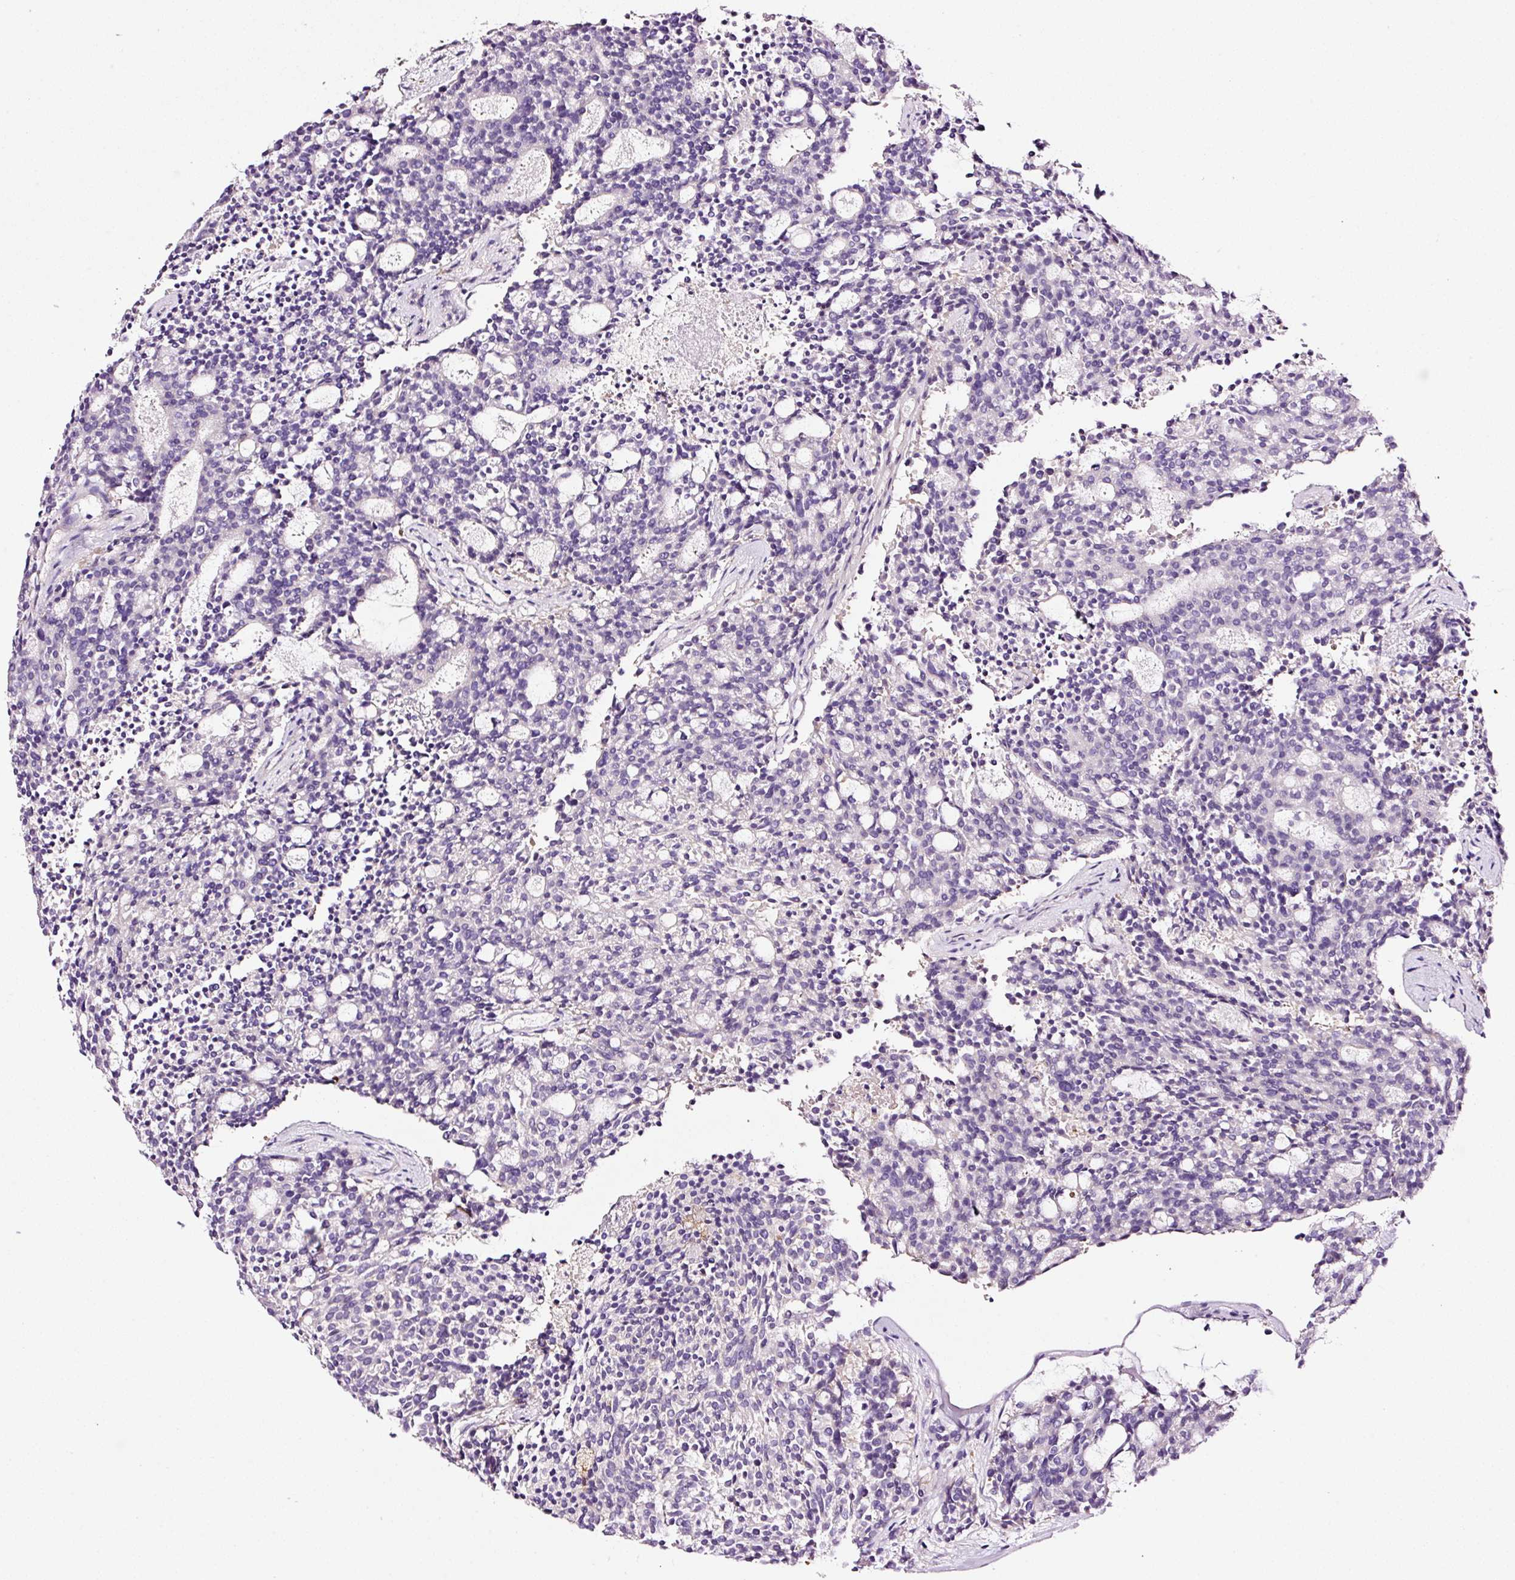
{"staining": {"intensity": "negative", "quantity": "none", "location": "none"}, "tissue": "carcinoid", "cell_type": "Tumor cells", "image_type": "cancer", "snomed": [{"axis": "morphology", "description": "Carcinoid, malignant, NOS"}, {"axis": "topography", "description": "Pancreas"}], "caption": "Immunohistochemistry (IHC) photomicrograph of carcinoid (malignant) stained for a protein (brown), which displays no expression in tumor cells.", "gene": "PAM", "patient": {"sex": "female", "age": 54}}